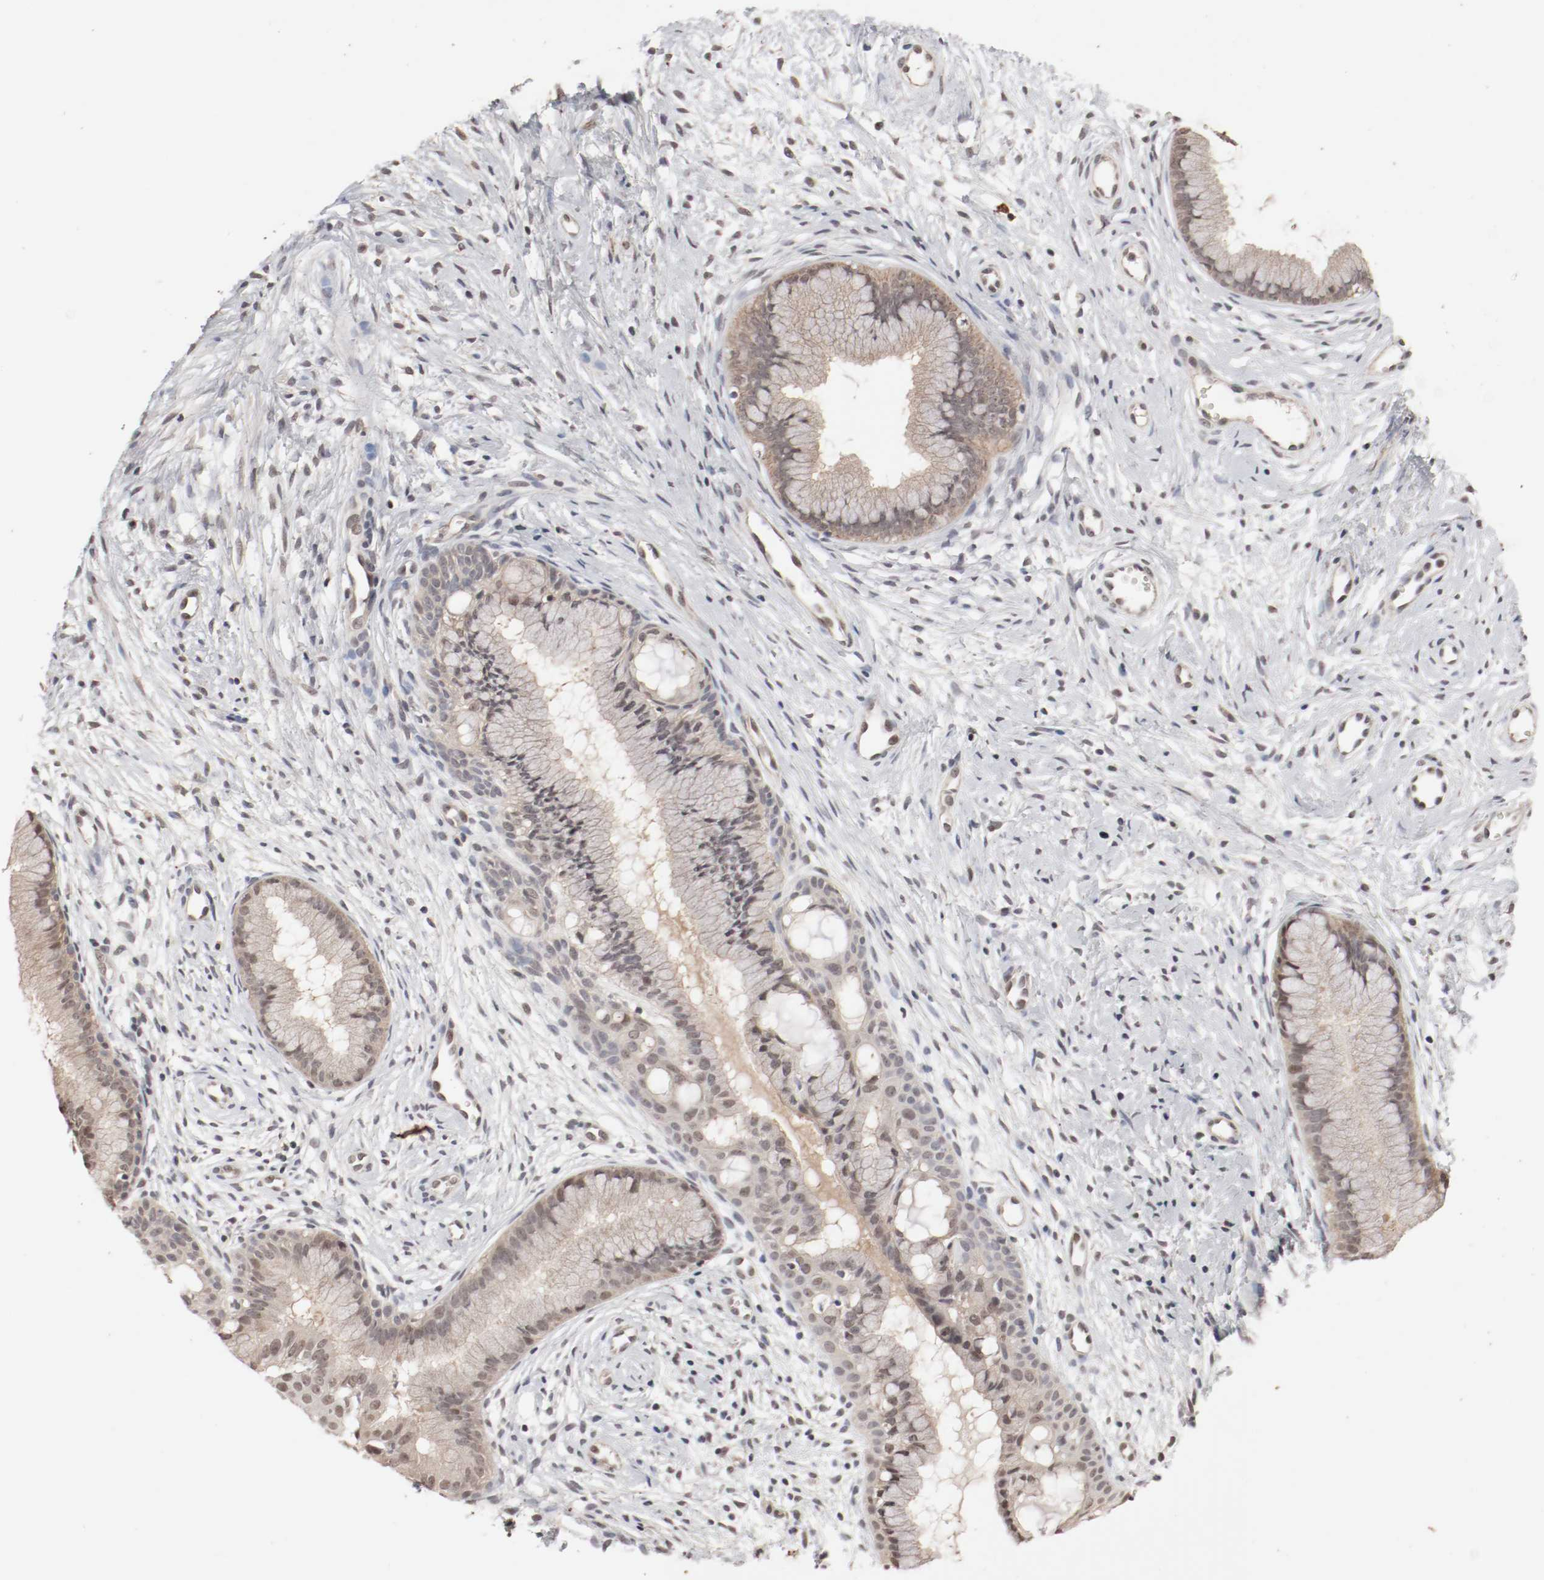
{"staining": {"intensity": "weak", "quantity": ">75%", "location": "cytoplasmic/membranous,nuclear"}, "tissue": "cervix", "cell_type": "Glandular cells", "image_type": "normal", "snomed": [{"axis": "morphology", "description": "Normal tissue, NOS"}, {"axis": "topography", "description": "Cervix"}], "caption": "High-magnification brightfield microscopy of normal cervix stained with DAB (3,3'-diaminobenzidine) (brown) and counterstained with hematoxylin (blue). glandular cells exhibit weak cytoplasmic/membranous,nuclear expression is appreciated in about>75% of cells.", "gene": "CSNK2B", "patient": {"sex": "female", "age": 39}}